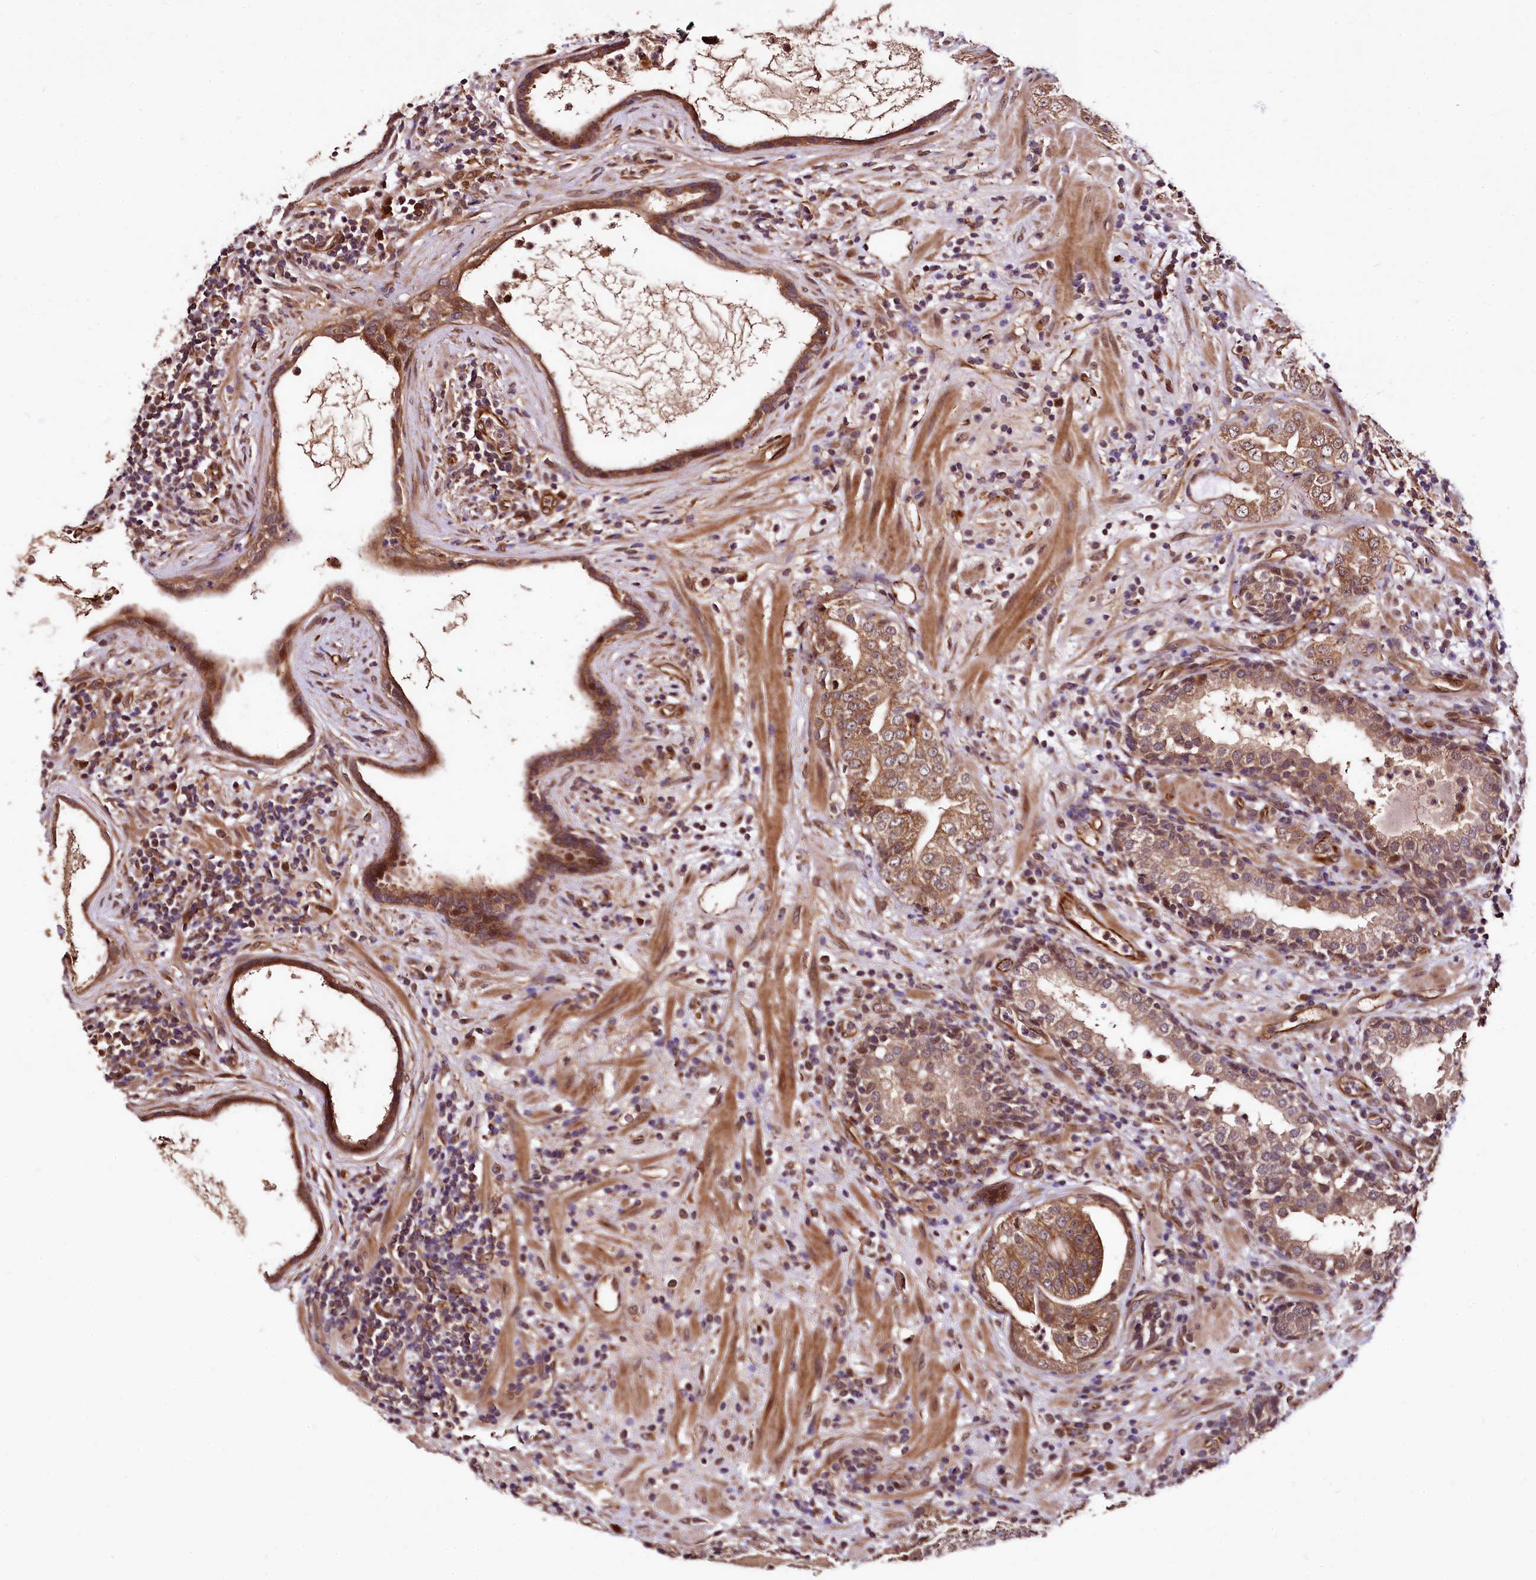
{"staining": {"intensity": "moderate", "quantity": ">75%", "location": "cytoplasmic/membranous"}, "tissue": "prostate cancer", "cell_type": "Tumor cells", "image_type": "cancer", "snomed": [{"axis": "morphology", "description": "Adenocarcinoma, High grade"}, {"axis": "topography", "description": "Prostate"}], "caption": "Protein analysis of prostate cancer (adenocarcinoma (high-grade)) tissue demonstrates moderate cytoplasmic/membranous staining in about >75% of tumor cells.", "gene": "TBCEL", "patient": {"sex": "male", "age": 64}}